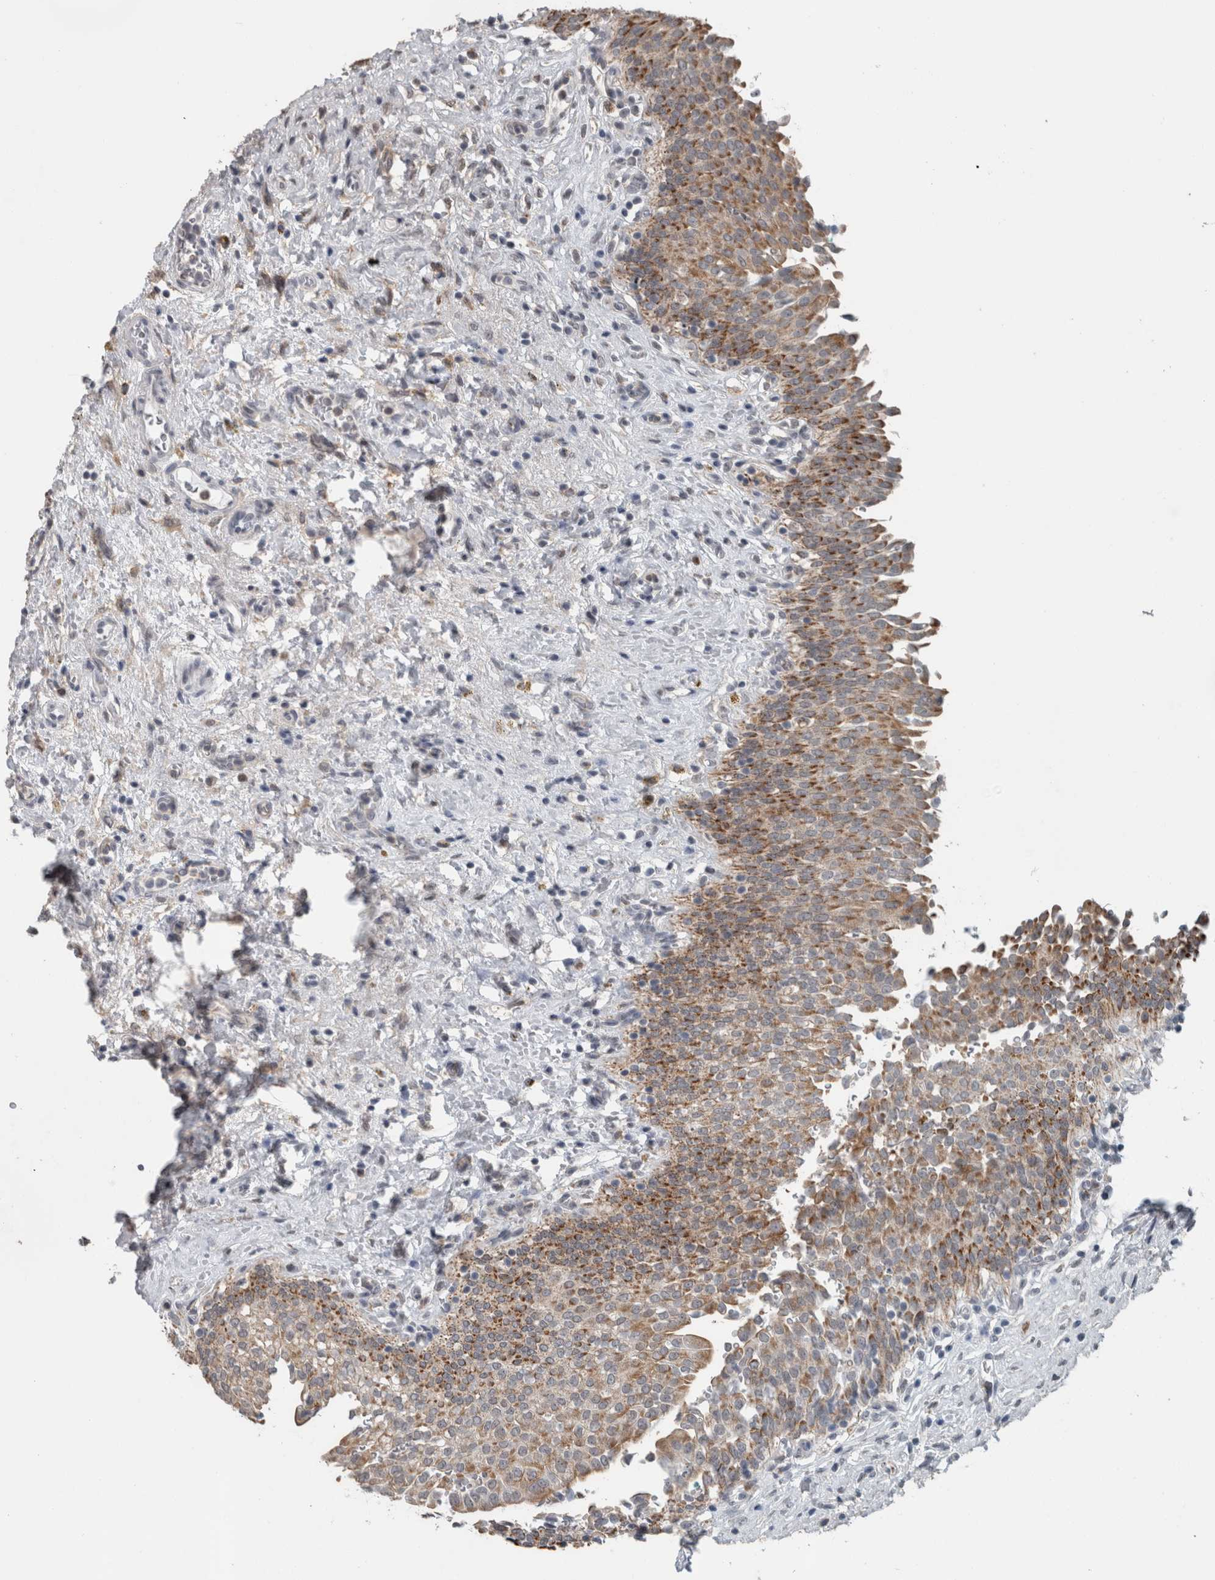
{"staining": {"intensity": "moderate", "quantity": ">75%", "location": "cytoplasmic/membranous"}, "tissue": "urinary bladder", "cell_type": "Urothelial cells", "image_type": "normal", "snomed": [{"axis": "morphology", "description": "Urothelial carcinoma, High grade"}, {"axis": "topography", "description": "Urinary bladder"}], "caption": "Immunohistochemistry (IHC) micrograph of unremarkable urinary bladder: urinary bladder stained using immunohistochemistry shows medium levels of moderate protein expression localized specifically in the cytoplasmic/membranous of urothelial cells, appearing as a cytoplasmic/membranous brown color.", "gene": "ACSF2", "patient": {"sex": "male", "age": 46}}